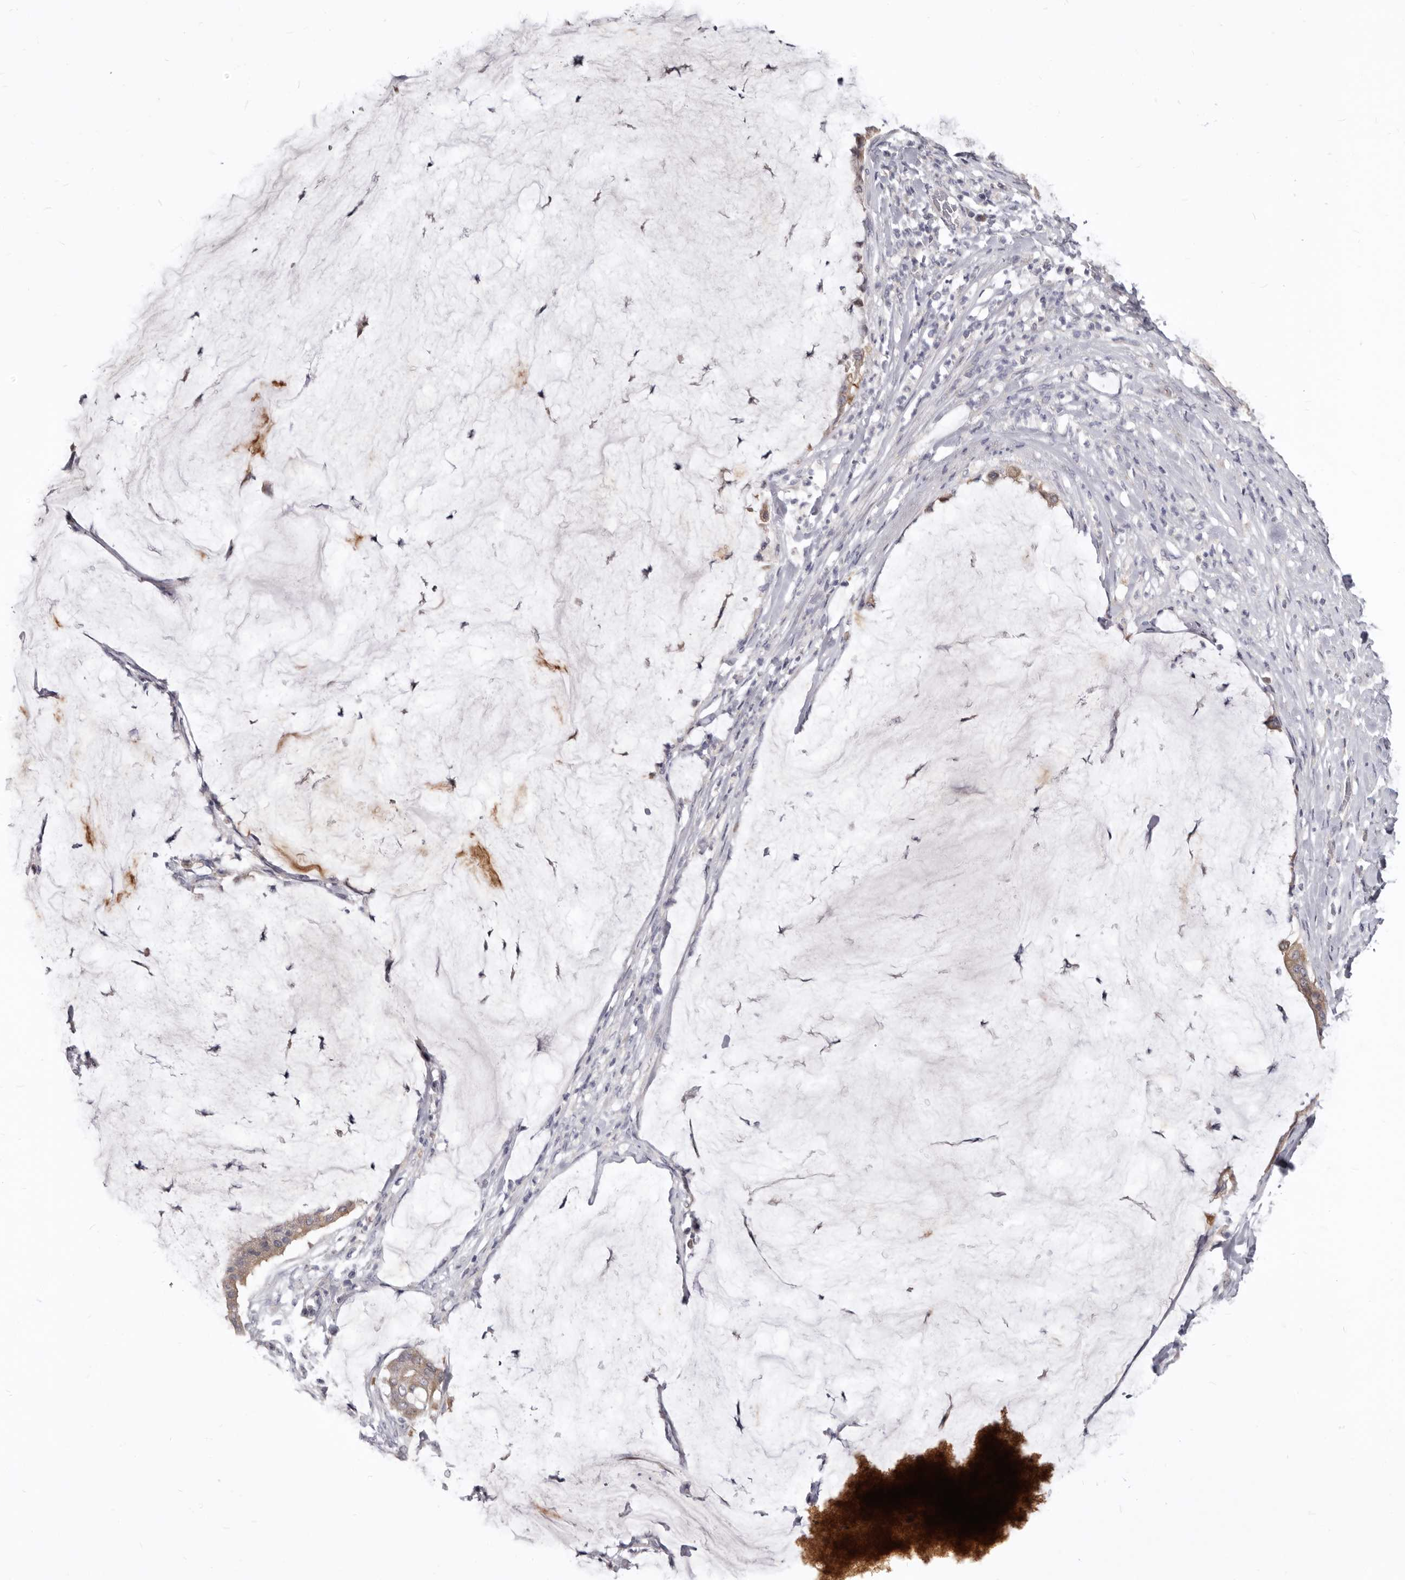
{"staining": {"intensity": "weak", "quantity": ">75%", "location": "cytoplasmic/membranous"}, "tissue": "pancreatic cancer", "cell_type": "Tumor cells", "image_type": "cancer", "snomed": [{"axis": "morphology", "description": "Adenocarcinoma, NOS"}, {"axis": "topography", "description": "Pancreas"}], "caption": "High-magnification brightfield microscopy of pancreatic cancer (adenocarcinoma) stained with DAB (3,3'-diaminobenzidine) (brown) and counterstained with hematoxylin (blue). tumor cells exhibit weak cytoplasmic/membranous positivity is identified in approximately>75% of cells.", "gene": "FMO2", "patient": {"sex": "male", "age": 41}}